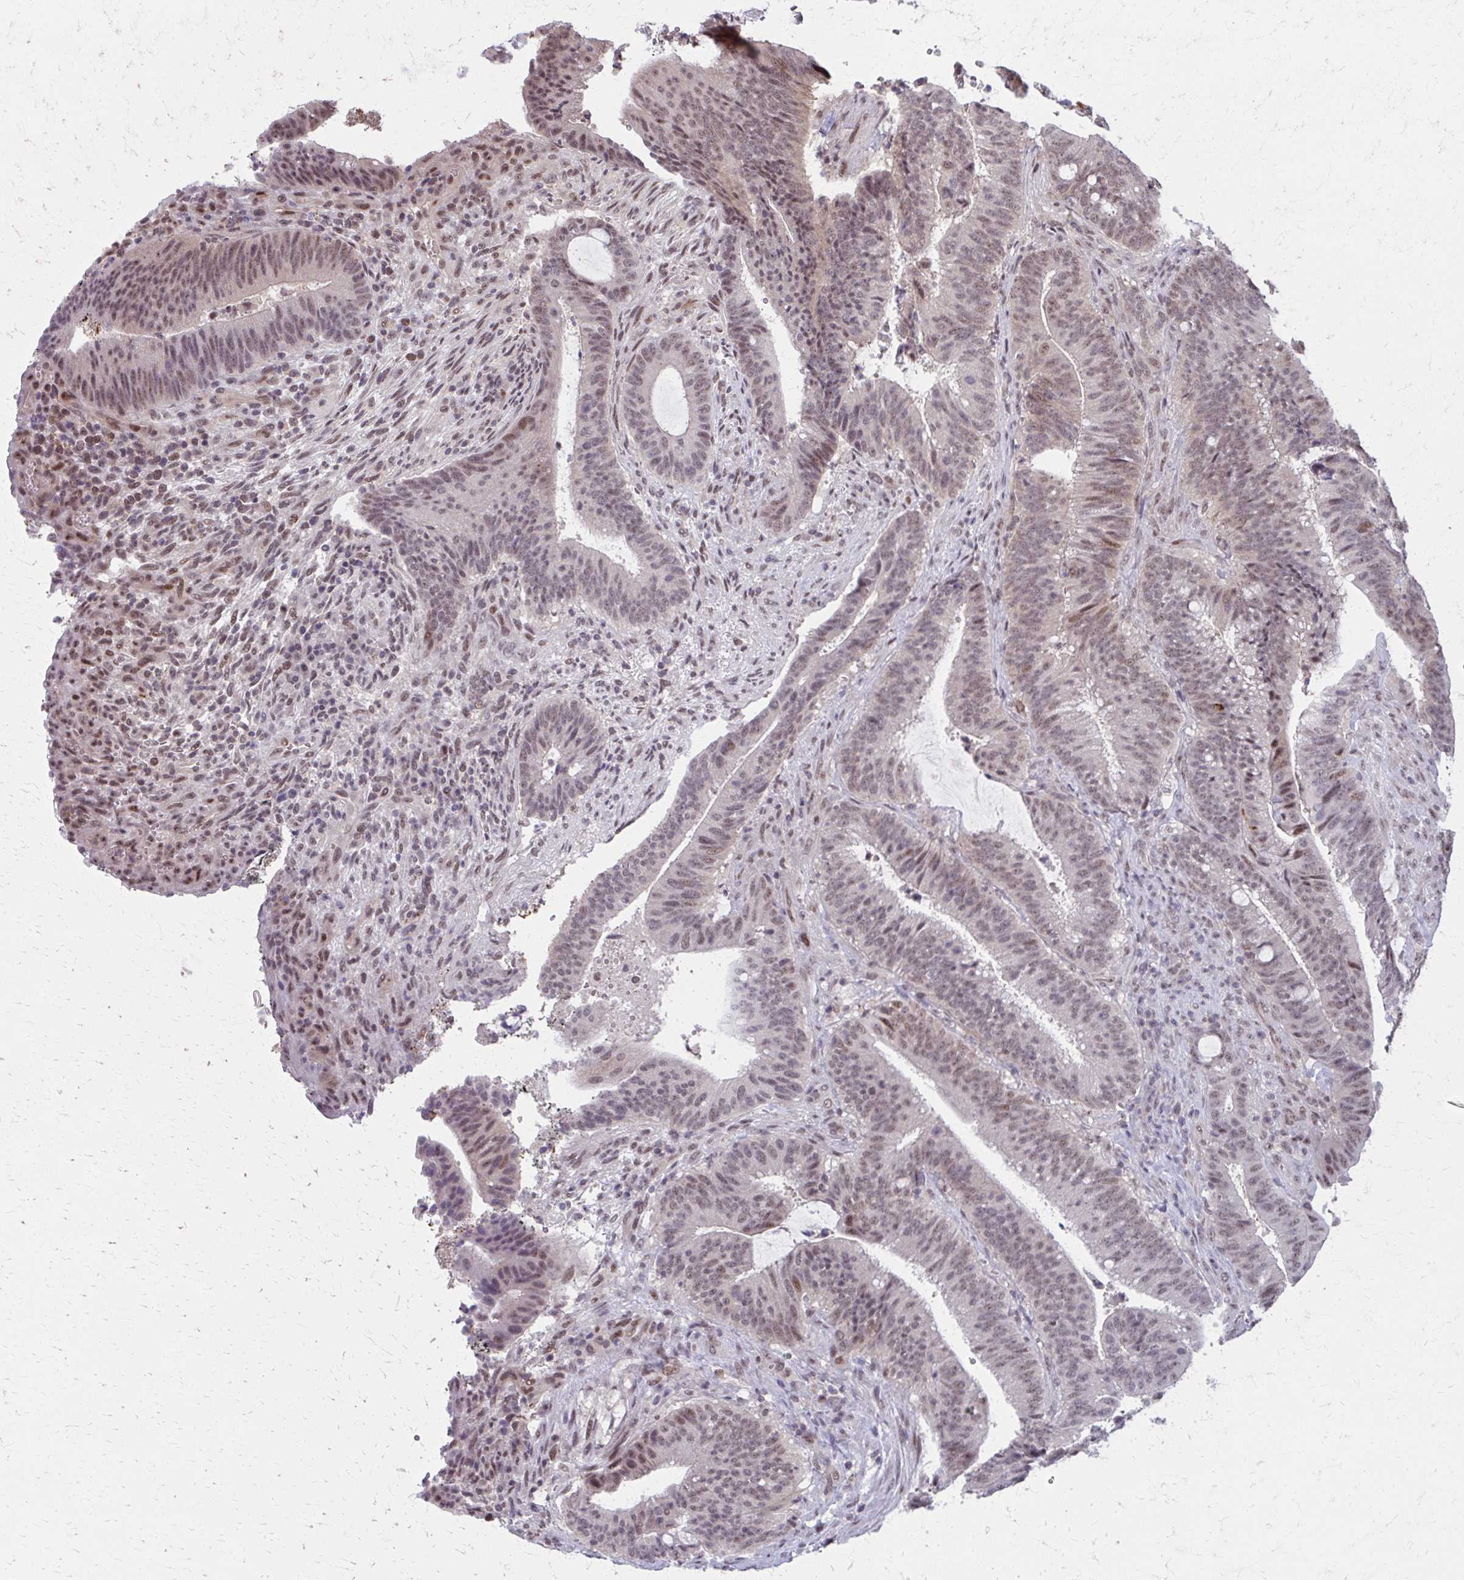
{"staining": {"intensity": "weak", "quantity": ">75%", "location": "nuclear"}, "tissue": "colorectal cancer", "cell_type": "Tumor cells", "image_type": "cancer", "snomed": [{"axis": "morphology", "description": "Adenocarcinoma, NOS"}, {"axis": "topography", "description": "Colon"}], "caption": "Brown immunohistochemical staining in colorectal cancer reveals weak nuclear positivity in approximately >75% of tumor cells.", "gene": "SETBP1", "patient": {"sex": "female", "age": 43}}